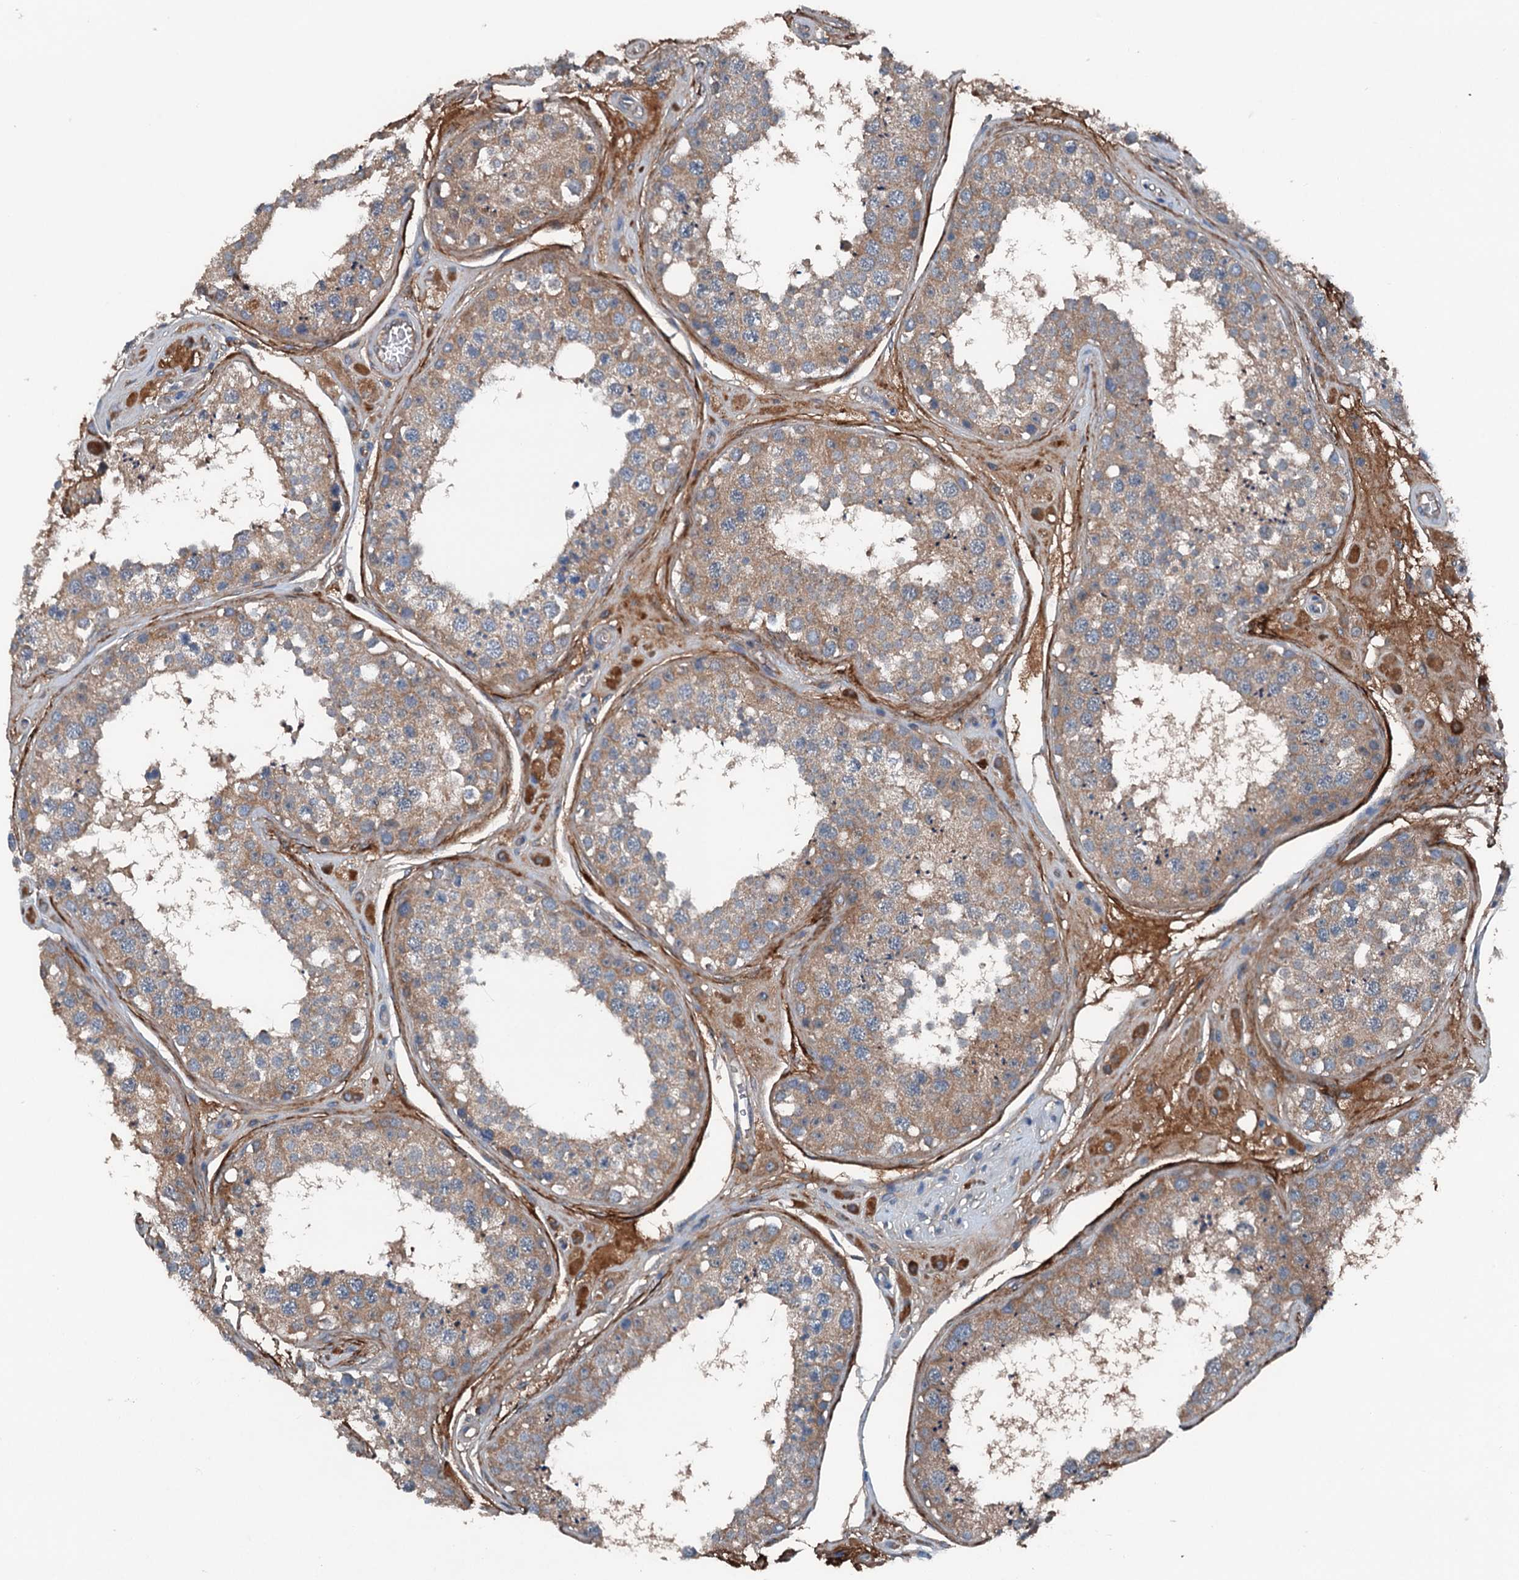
{"staining": {"intensity": "moderate", "quantity": "25%-75%", "location": "cytoplasmic/membranous"}, "tissue": "testis", "cell_type": "Cells in seminiferous ducts", "image_type": "normal", "snomed": [{"axis": "morphology", "description": "Normal tissue, NOS"}, {"axis": "topography", "description": "Testis"}], "caption": "About 25%-75% of cells in seminiferous ducts in normal human testis display moderate cytoplasmic/membranous protein positivity as visualized by brown immunohistochemical staining.", "gene": "PDSS1", "patient": {"sex": "male", "age": 25}}